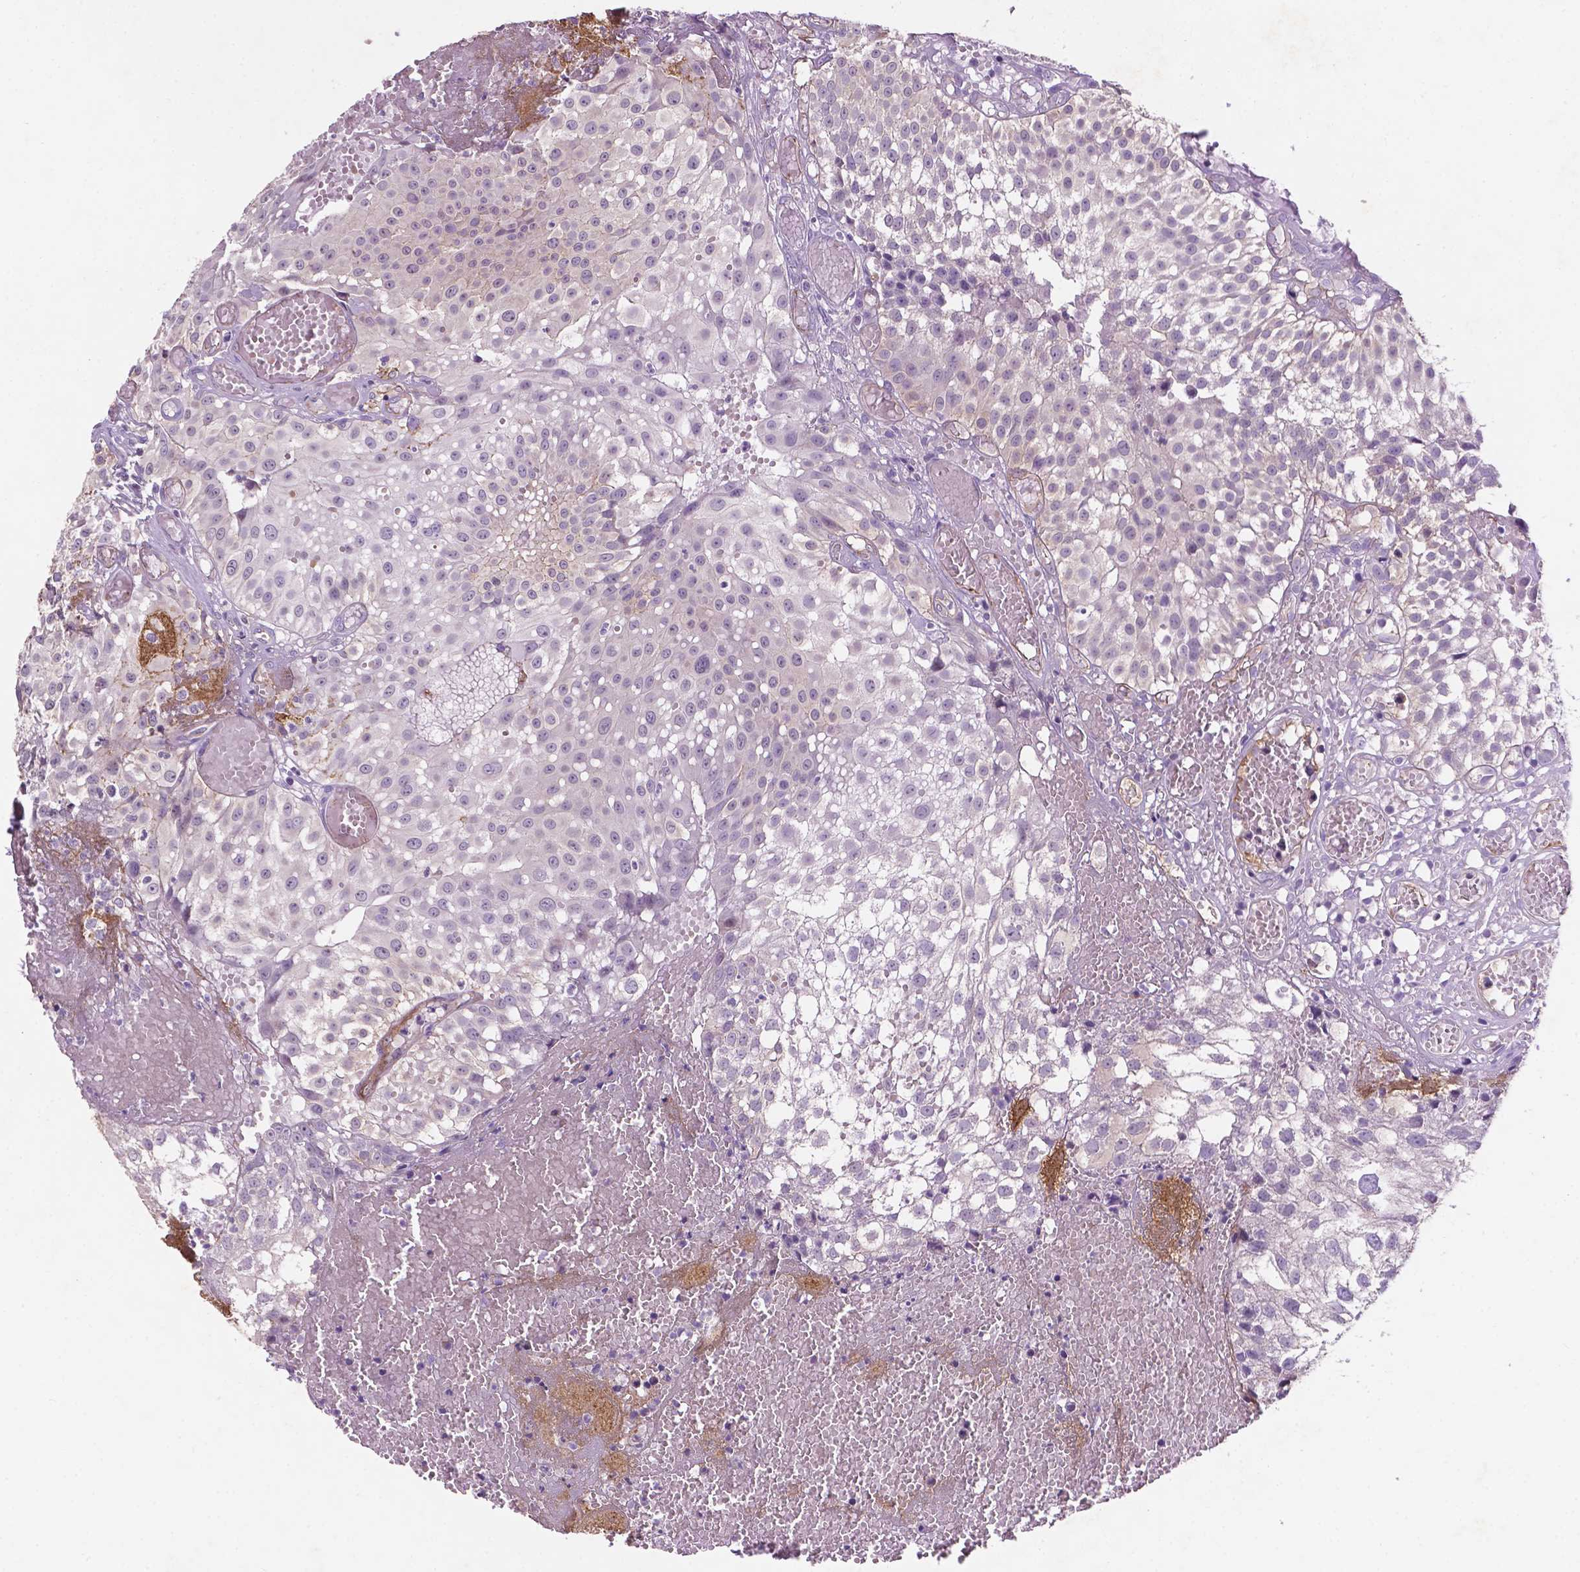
{"staining": {"intensity": "negative", "quantity": "none", "location": "none"}, "tissue": "urothelial cancer", "cell_type": "Tumor cells", "image_type": "cancer", "snomed": [{"axis": "morphology", "description": "Urothelial carcinoma, Low grade"}, {"axis": "topography", "description": "Urinary bladder"}], "caption": "Tumor cells are negative for protein expression in human low-grade urothelial carcinoma.", "gene": "ARL5C", "patient": {"sex": "male", "age": 79}}